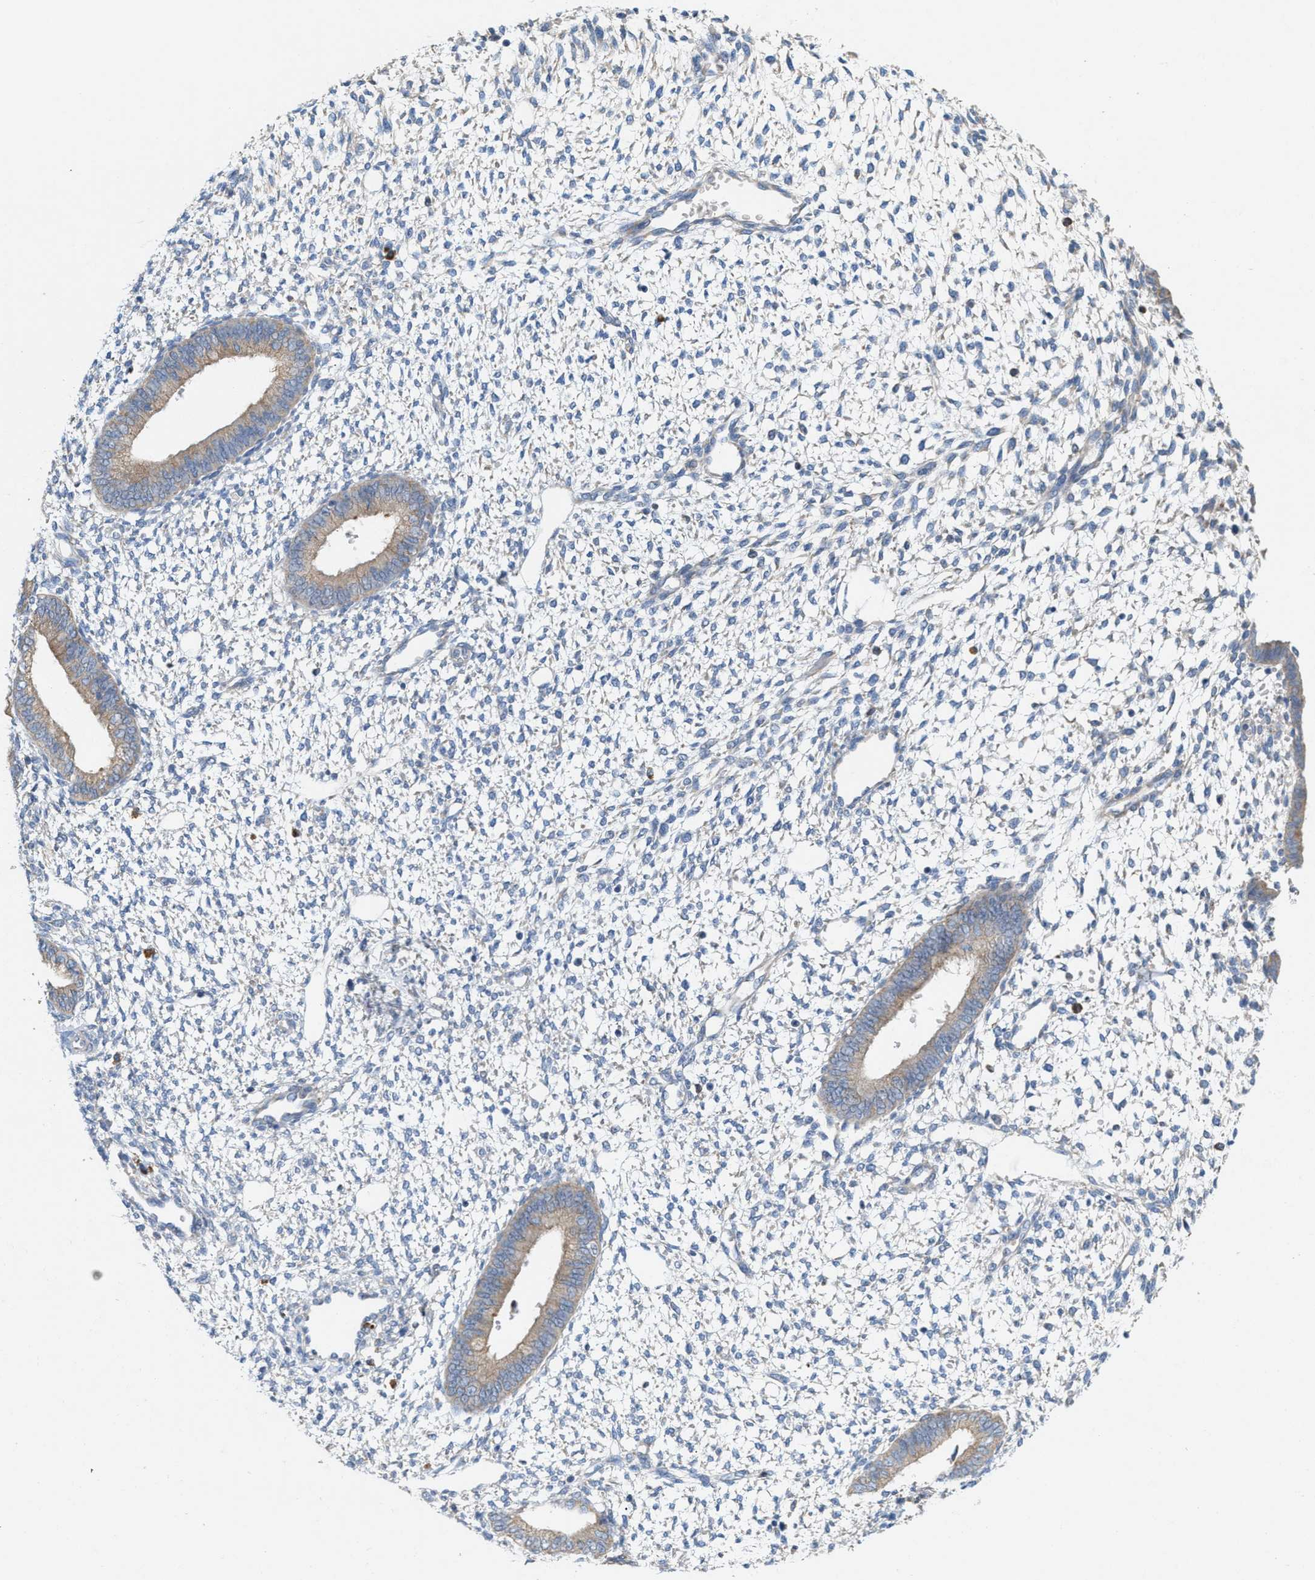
{"staining": {"intensity": "negative", "quantity": "none", "location": "none"}, "tissue": "endometrium", "cell_type": "Cells in endometrial stroma", "image_type": "normal", "snomed": [{"axis": "morphology", "description": "Normal tissue, NOS"}, {"axis": "topography", "description": "Endometrium"}], "caption": "IHC image of benign endometrium: endometrium stained with DAB shows no significant protein staining in cells in endometrial stroma. The staining was performed using DAB (3,3'-diaminobenzidine) to visualize the protein expression in brown, while the nuclei were stained in blue with hematoxylin (Magnification: 20x).", "gene": "DYNC2I1", "patient": {"sex": "female", "age": 46}}